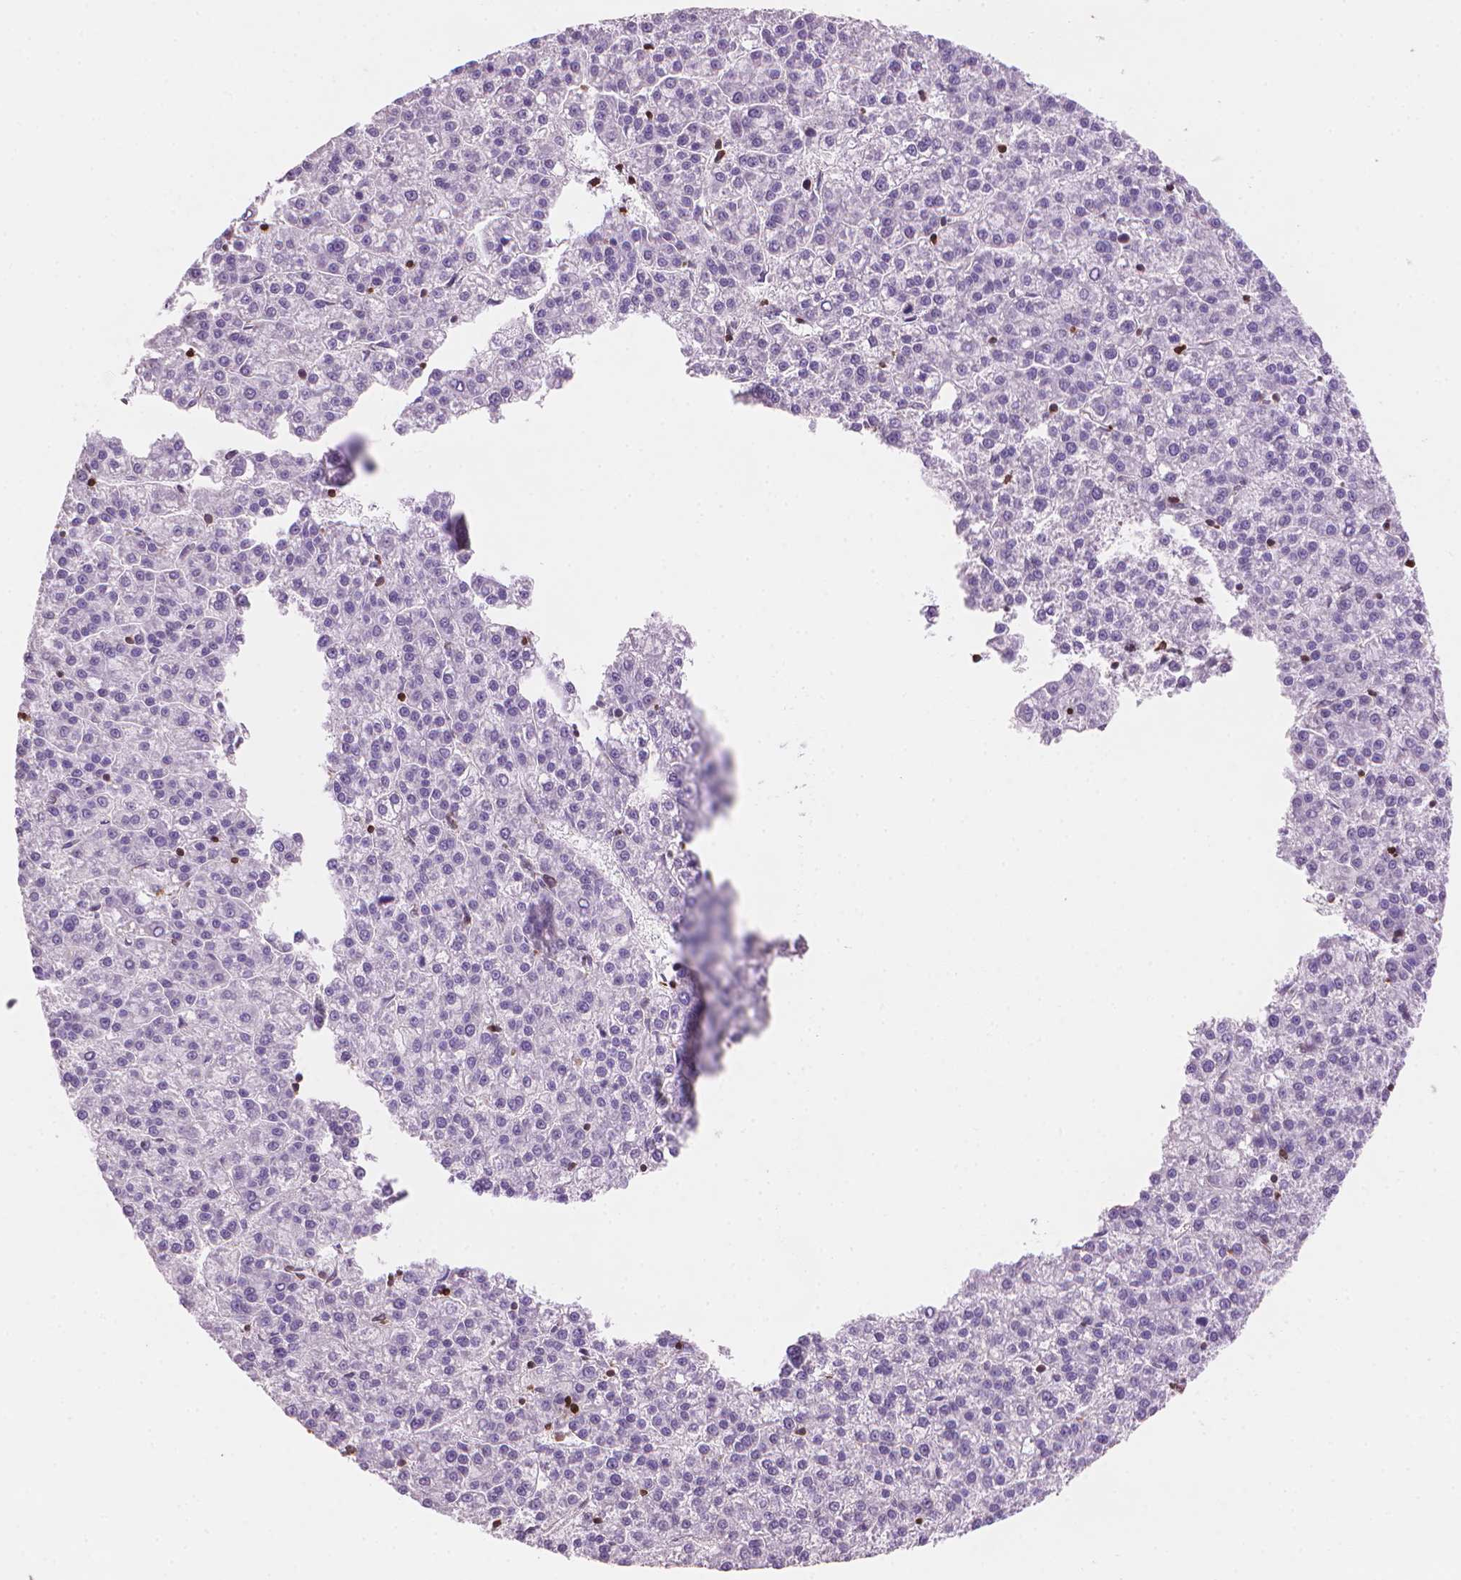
{"staining": {"intensity": "negative", "quantity": "none", "location": "none"}, "tissue": "liver cancer", "cell_type": "Tumor cells", "image_type": "cancer", "snomed": [{"axis": "morphology", "description": "Carcinoma, Hepatocellular, NOS"}, {"axis": "topography", "description": "Liver"}], "caption": "IHC histopathology image of human hepatocellular carcinoma (liver) stained for a protein (brown), which reveals no positivity in tumor cells. Nuclei are stained in blue.", "gene": "BCL2", "patient": {"sex": "female", "age": 58}}